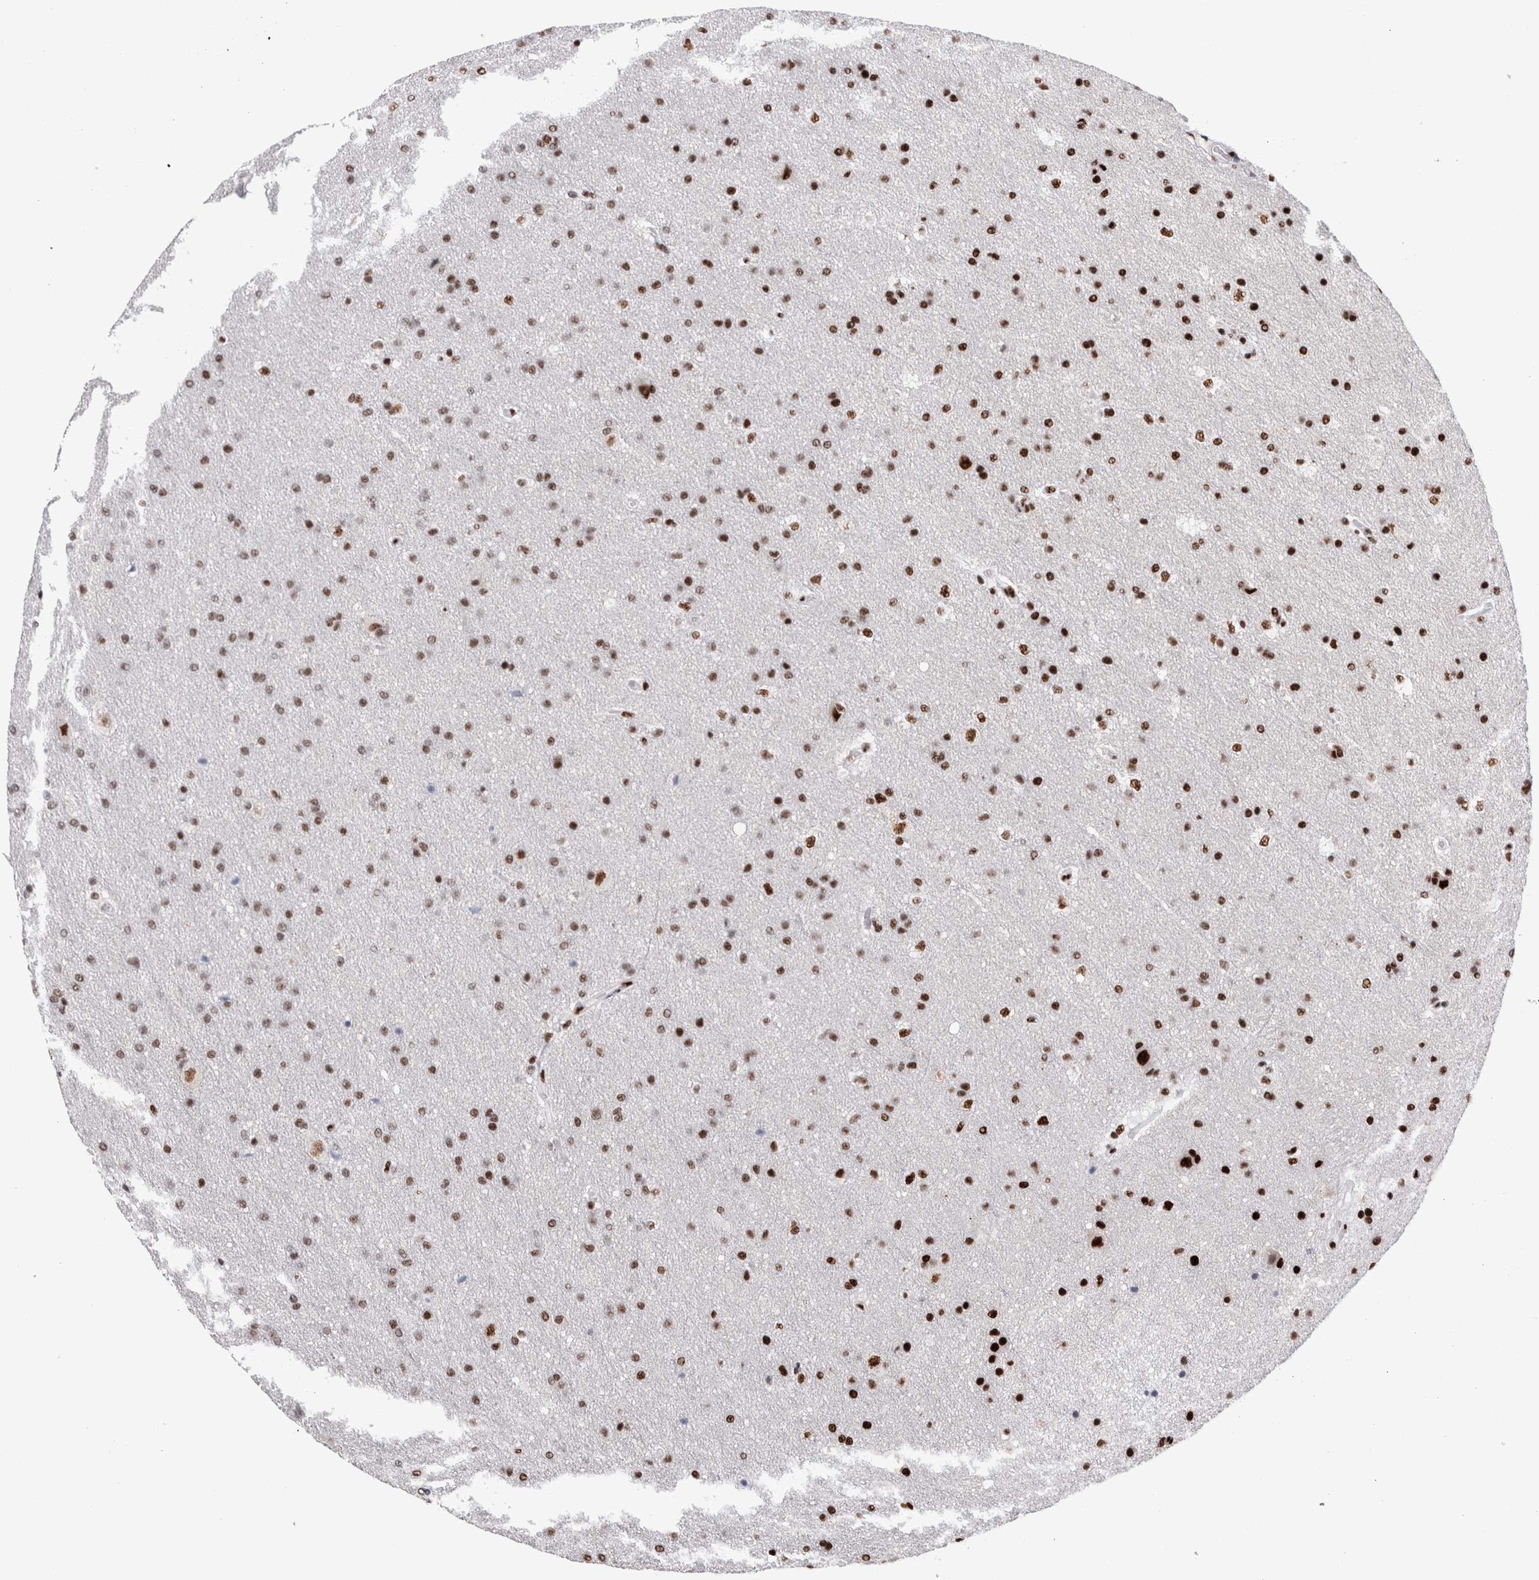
{"staining": {"intensity": "strong", "quantity": "25%-75%", "location": "nuclear"}, "tissue": "glioma", "cell_type": "Tumor cells", "image_type": "cancer", "snomed": [{"axis": "morphology", "description": "Glioma, malignant, Low grade"}, {"axis": "topography", "description": "Brain"}], "caption": "Protein expression analysis of human malignant low-grade glioma reveals strong nuclear positivity in about 25%-75% of tumor cells. Immunohistochemistry (ihc) stains the protein of interest in brown and the nuclei are stained blue.", "gene": "RBM6", "patient": {"sex": "female", "age": 37}}